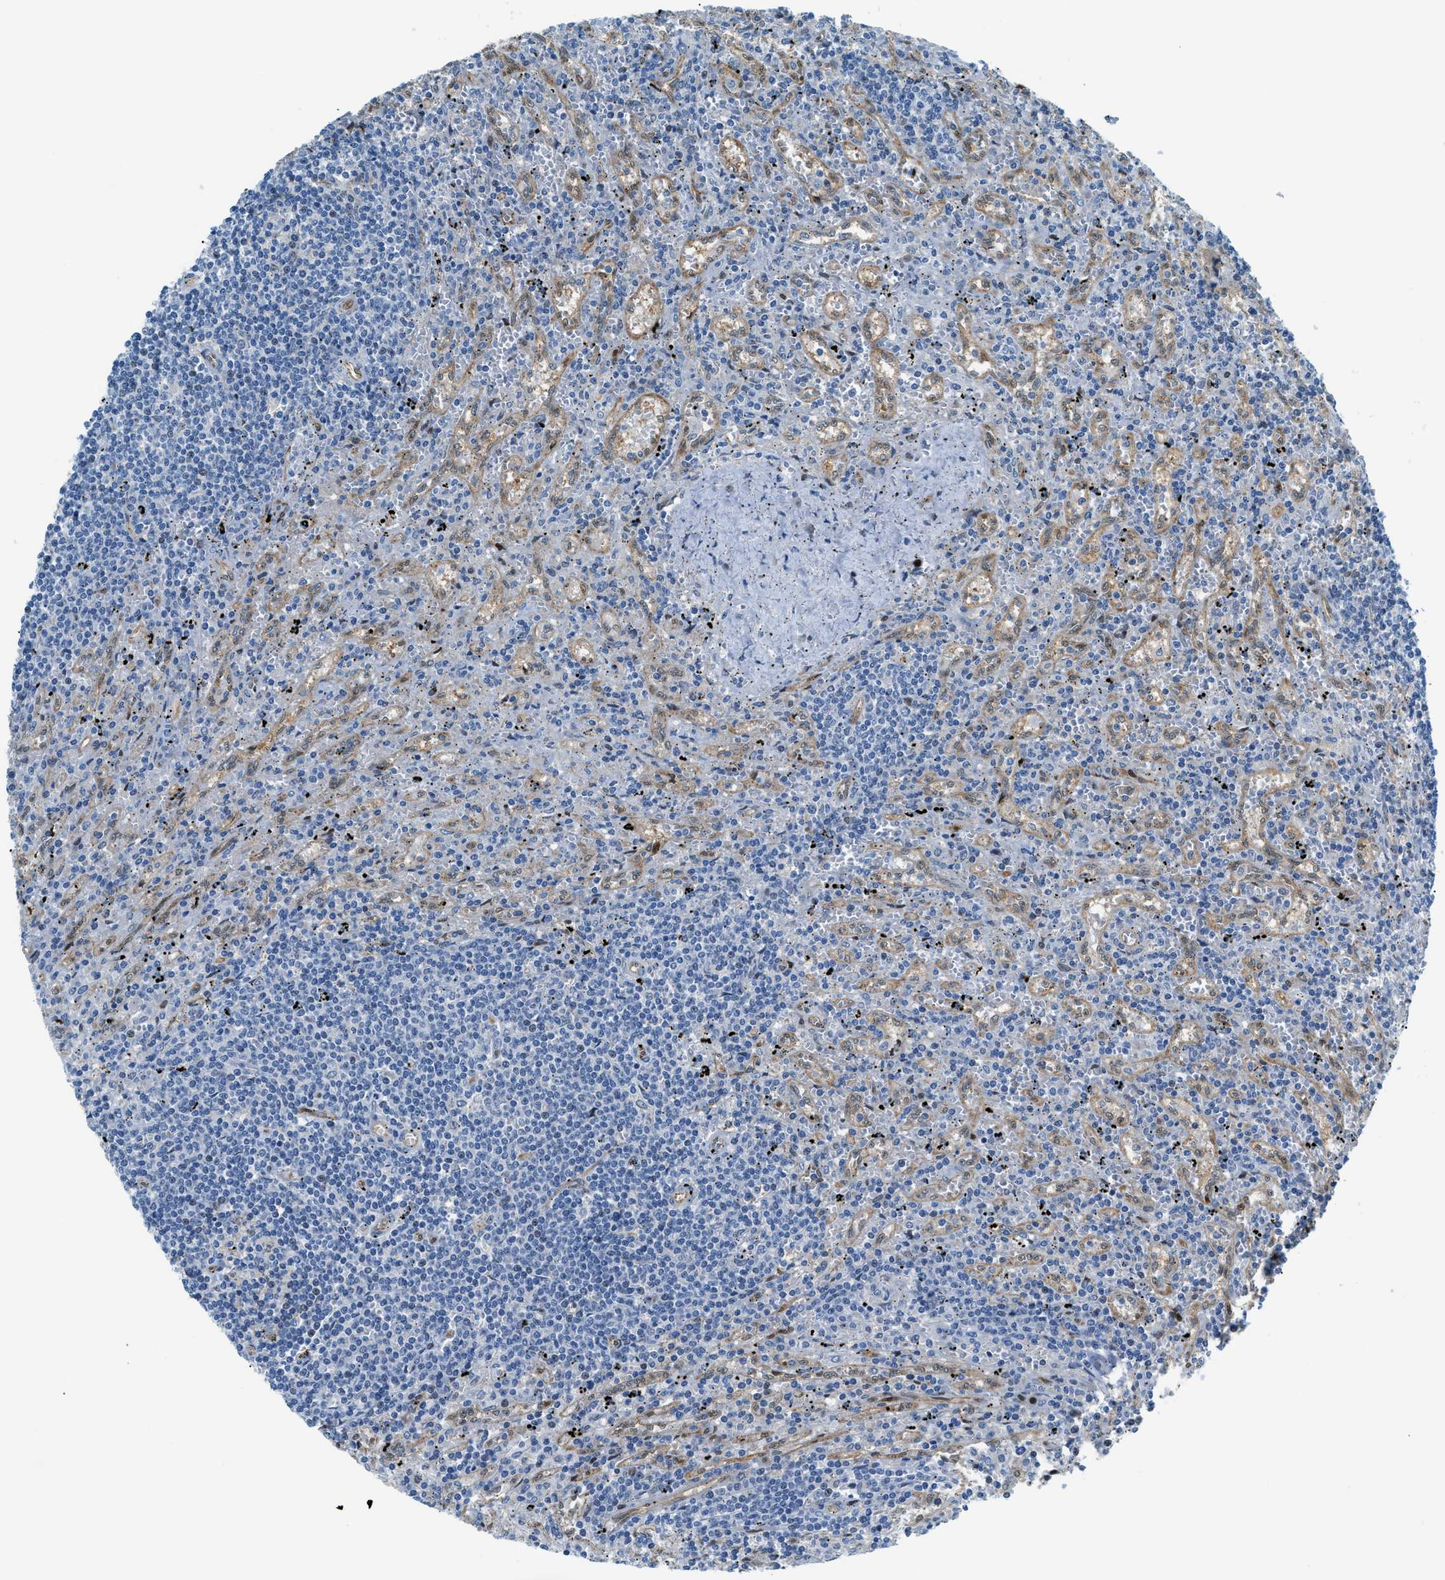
{"staining": {"intensity": "negative", "quantity": "none", "location": "none"}, "tissue": "lymphoma", "cell_type": "Tumor cells", "image_type": "cancer", "snomed": [{"axis": "morphology", "description": "Malignant lymphoma, non-Hodgkin's type, Low grade"}, {"axis": "topography", "description": "Spleen"}], "caption": "This is an immunohistochemistry micrograph of lymphoma. There is no staining in tumor cells.", "gene": "YWHAE", "patient": {"sex": "male", "age": 76}}